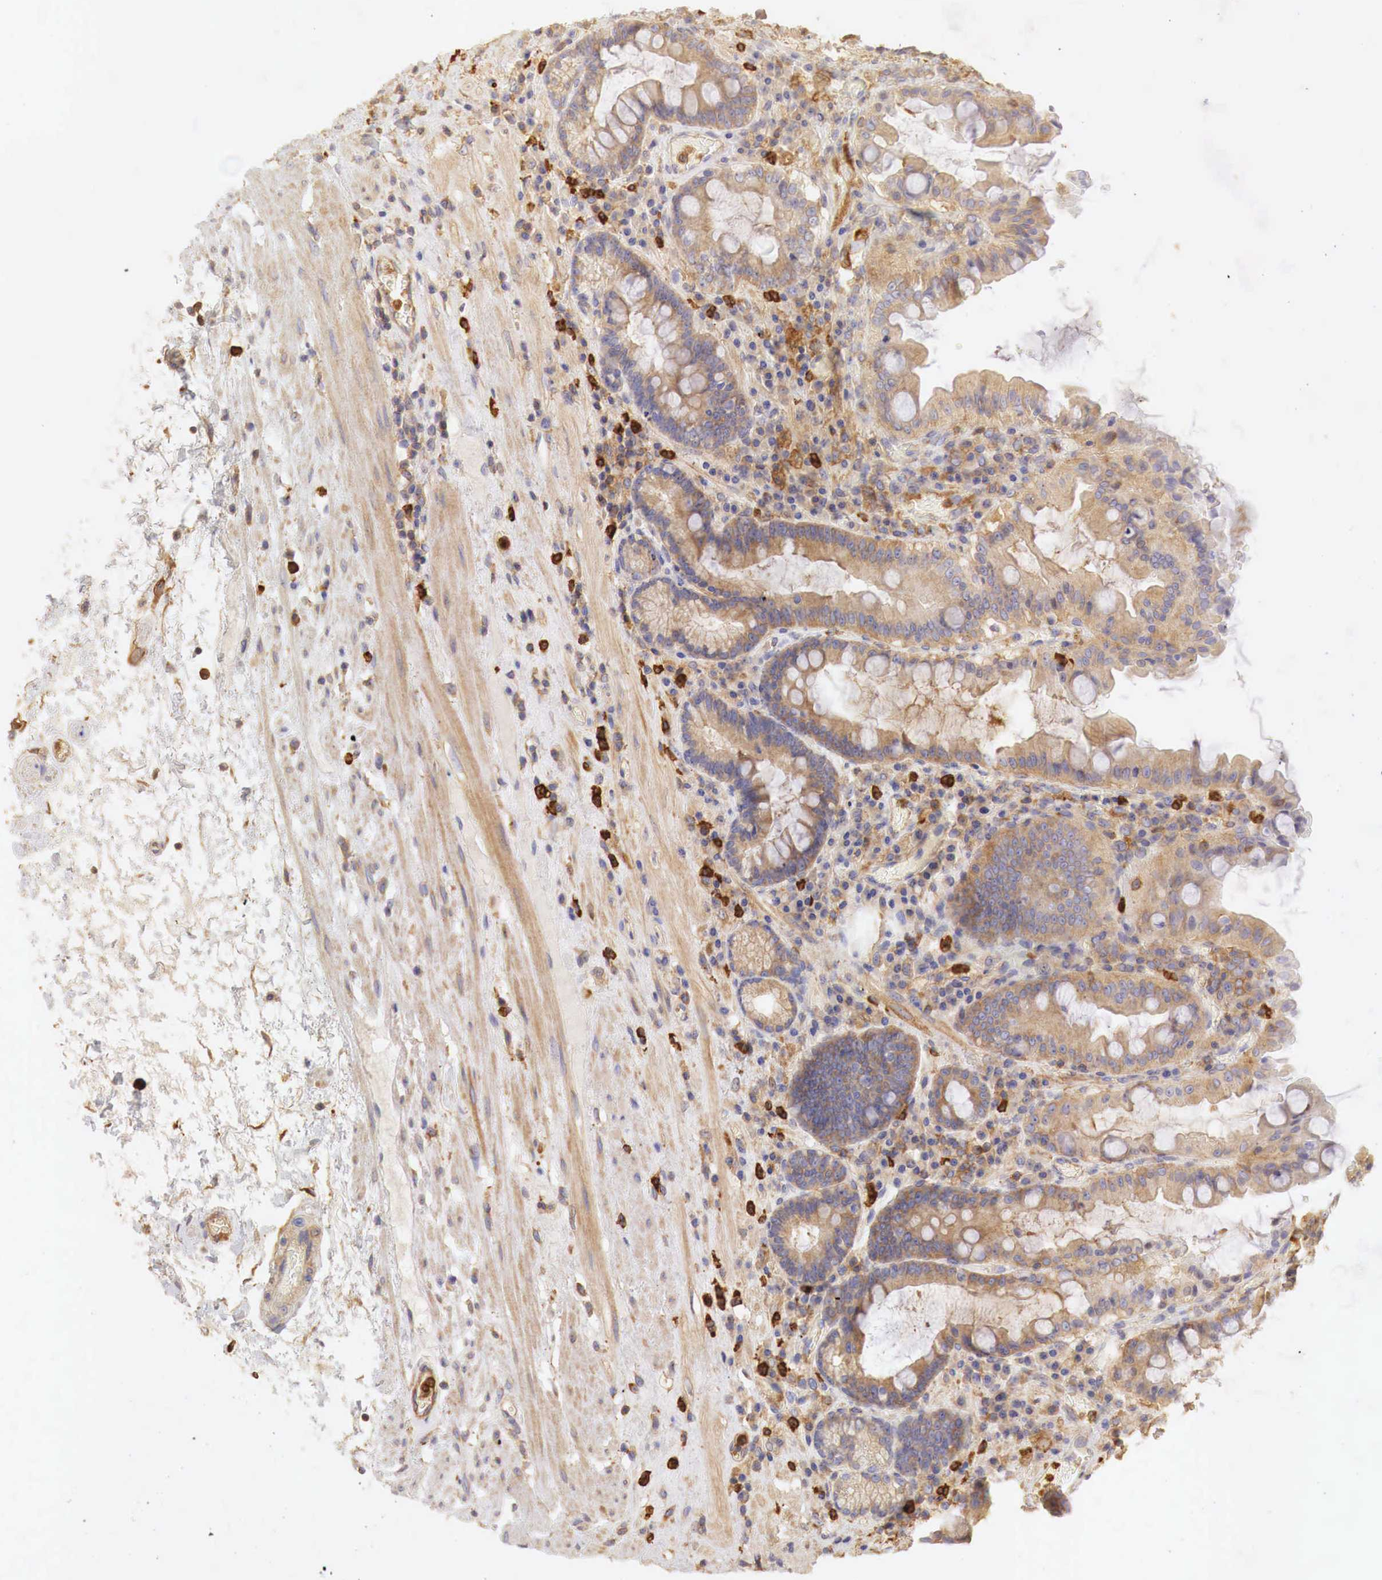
{"staining": {"intensity": "moderate", "quantity": ">75%", "location": "cytoplasmic/membranous"}, "tissue": "stomach", "cell_type": "Glandular cells", "image_type": "normal", "snomed": [{"axis": "morphology", "description": "Normal tissue, NOS"}, {"axis": "topography", "description": "Stomach, lower"}, {"axis": "topography", "description": "Duodenum"}], "caption": "The immunohistochemical stain highlights moderate cytoplasmic/membranous positivity in glandular cells of benign stomach.", "gene": "G6PD", "patient": {"sex": "male", "age": 84}}